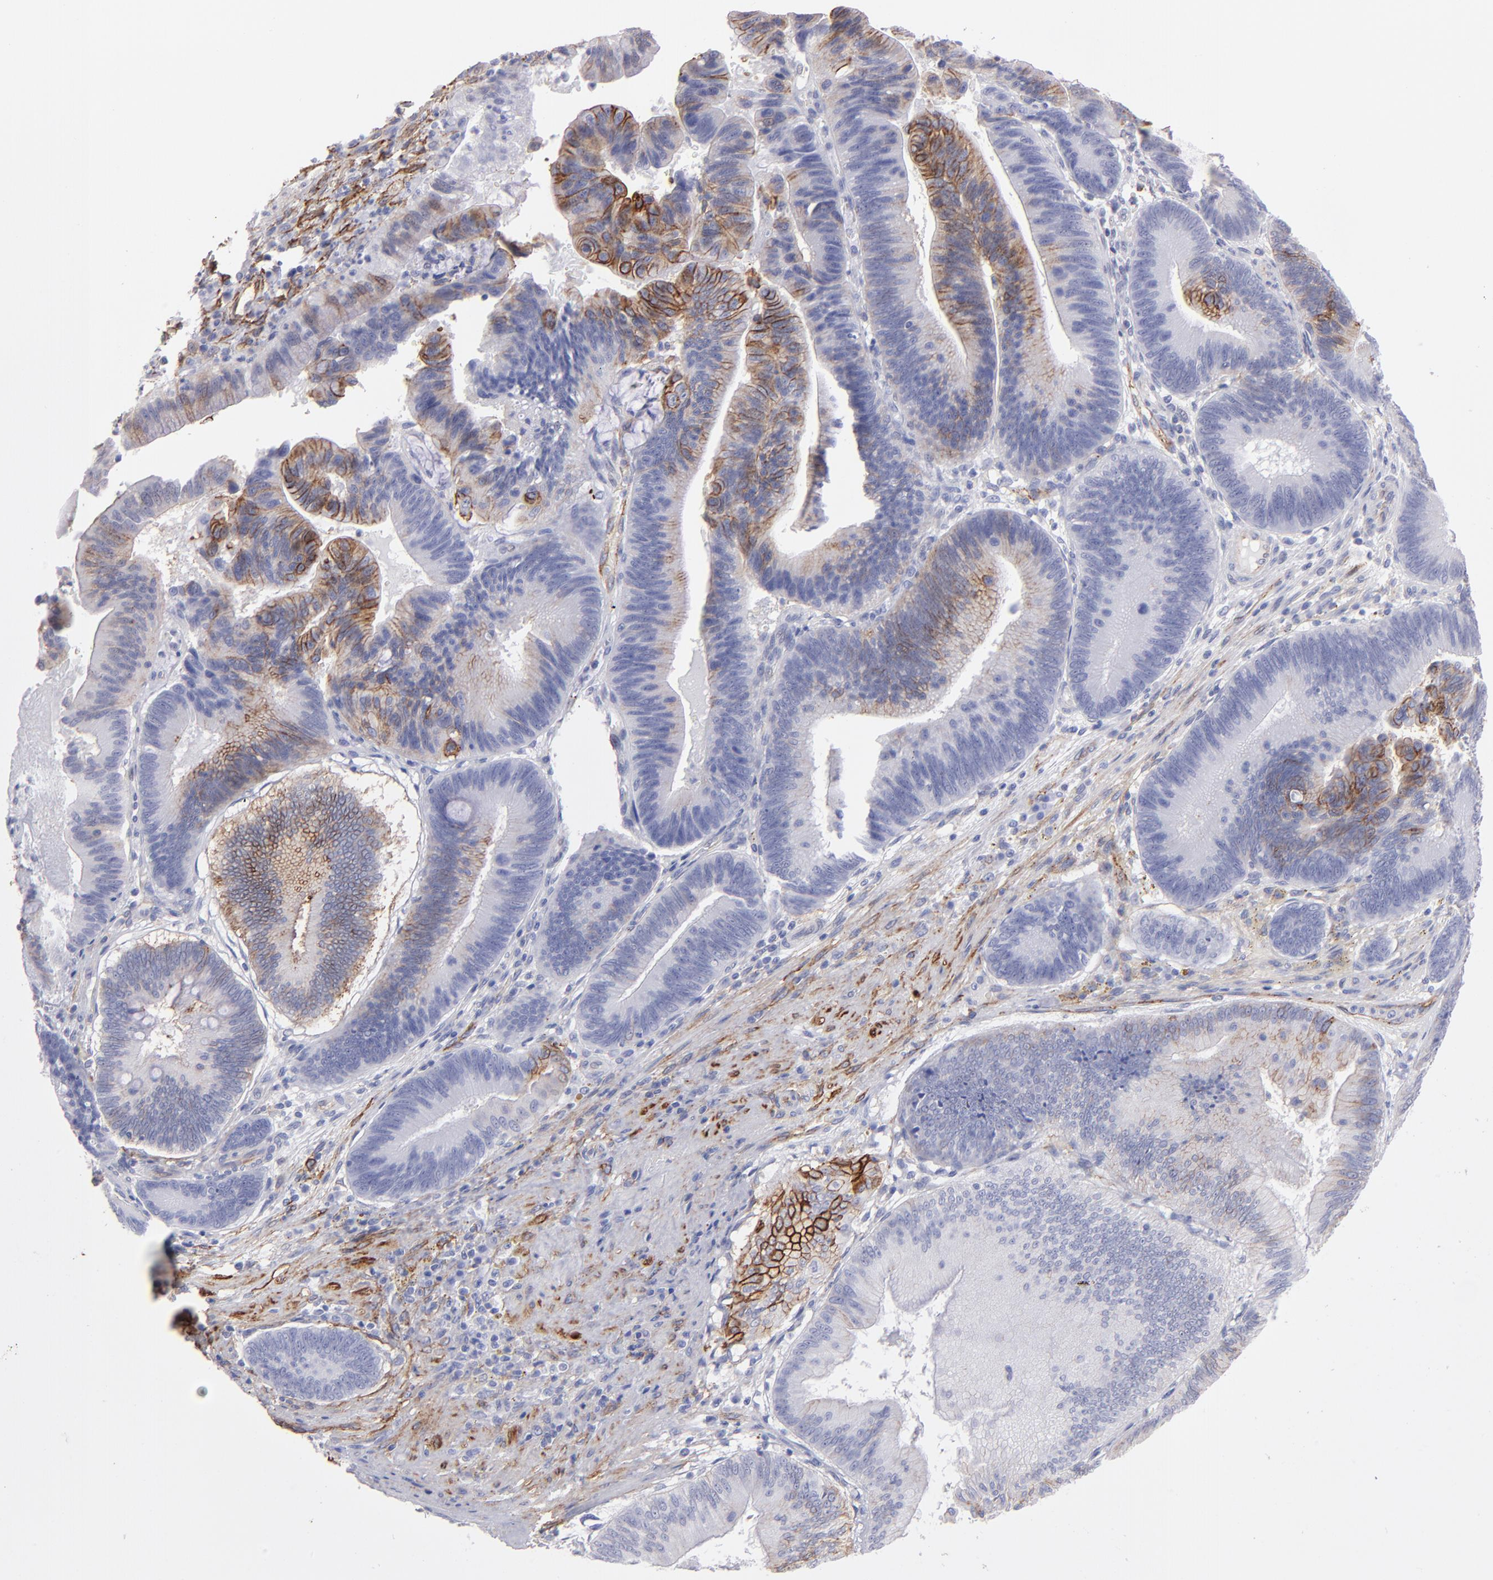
{"staining": {"intensity": "moderate", "quantity": "<25%", "location": "cytoplasmic/membranous"}, "tissue": "pancreatic cancer", "cell_type": "Tumor cells", "image_type": "cancer", "snomed": [{"axis": "morphology", "description": "Adenocarcinoma, NOS"}, {"axis": "topography", "description": "Pancreas"}], "caption": "Immunohistochemical staining of adenocarcinoma (pancreatic) displays low levels of moderate cytoplasmic/membranous staining in approximately <25% of tumor cells. The staining was performed using DAB to visualize the protein expression in brown, while the nuclei were stained in blue with hematoxylin (Magnification: 20x).", "gene": "AHNAK2", "patient": {"sex": "male", "age": 82}}